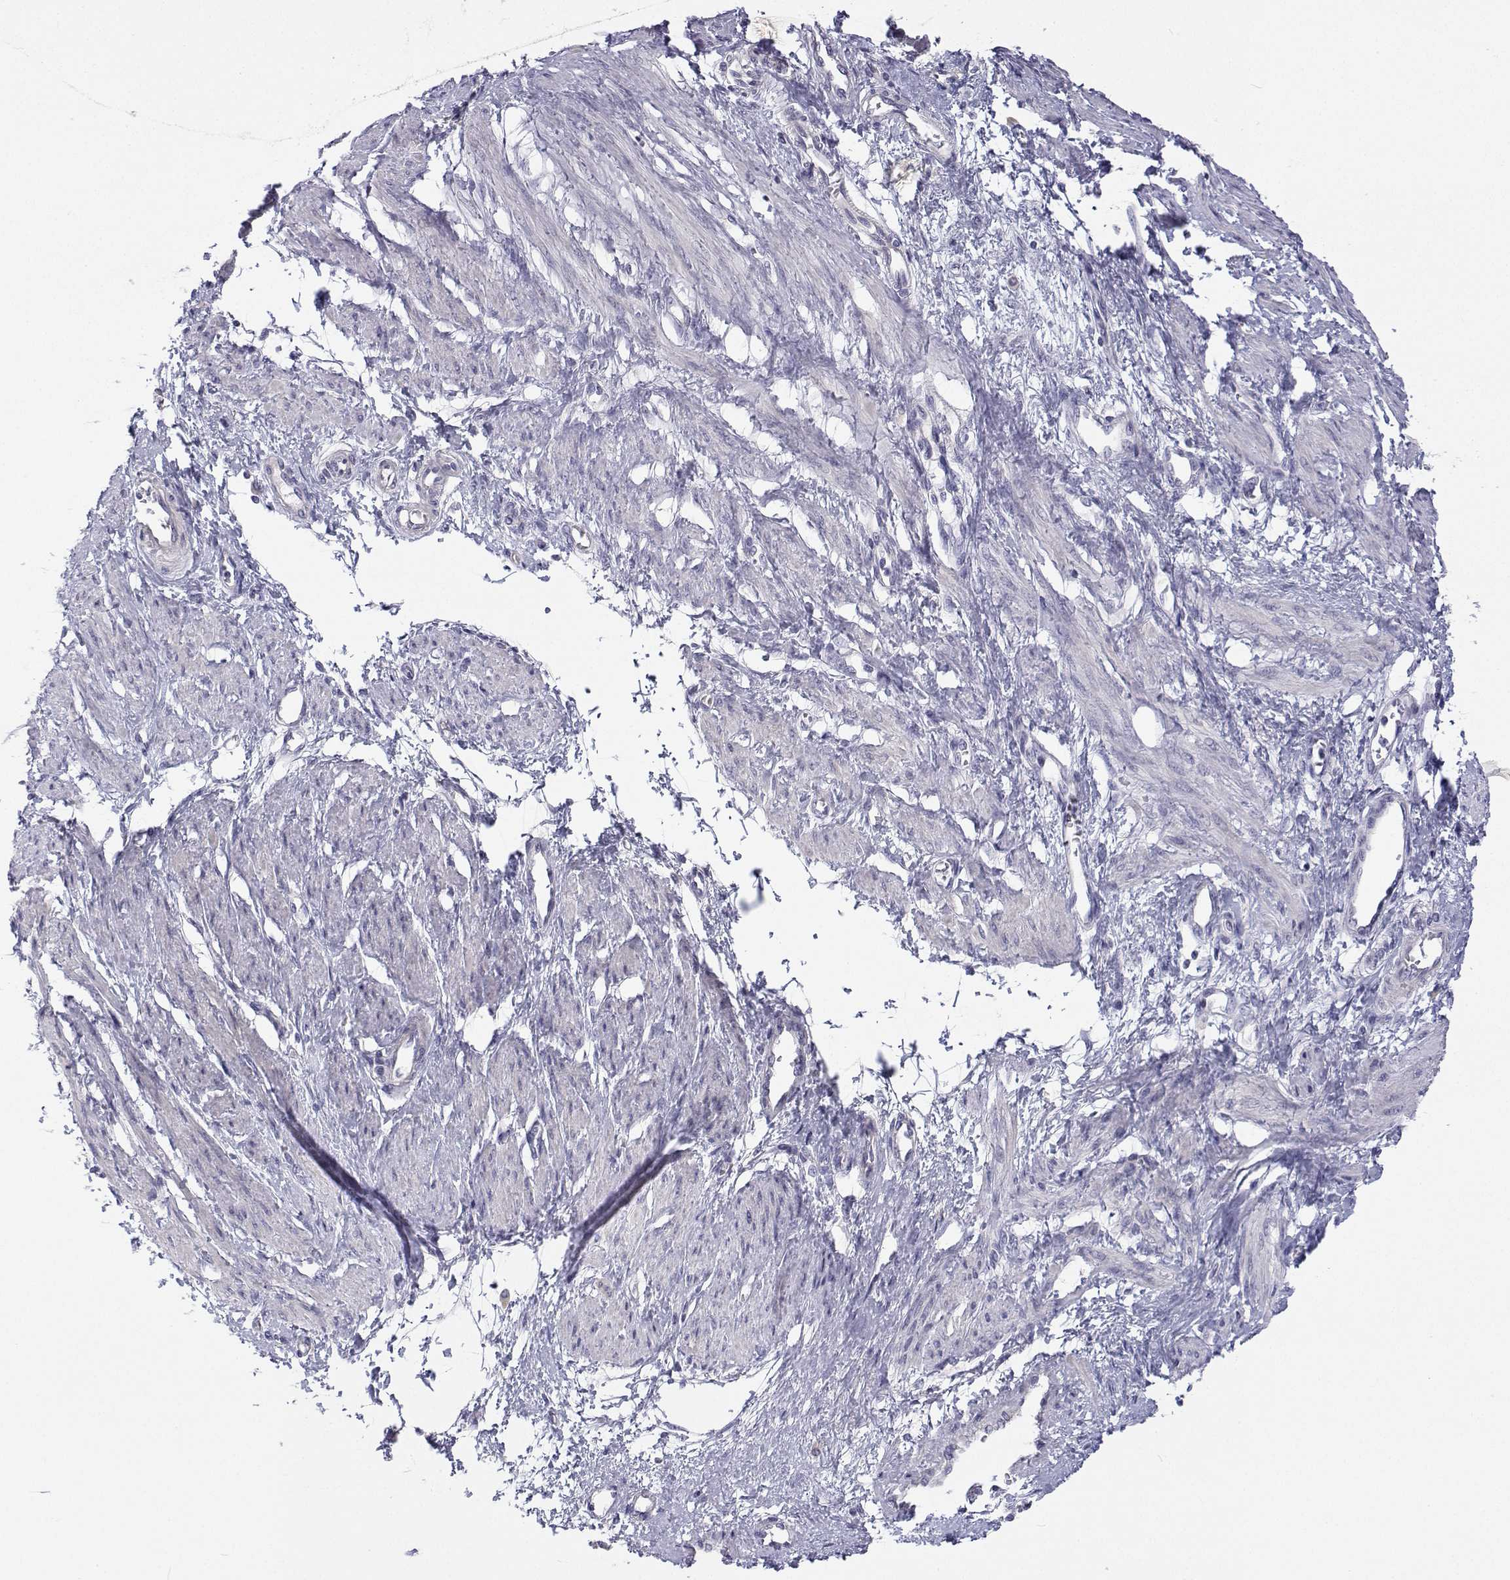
{"staining": {"intensity": "negative", "quantity": "none", "location": "none"}, "tissue": "smooth muscle", "cell_type": "Smooth muscle cells", "image_type": "normal", "snomed": [{"axis": "morphology", "description": "Normal tissue, NOS"}, {"axis": "topography", "description": "Smooth muscle"}, {"axis": "topography", "description": "Uterus"}], "caption": "High magnification brightfield microscopy of benign smooth muscle stained with DAB (brown) and counterstained with hematoxylin (blue): smooth muscle cells show no significant positivity.", "gene": "ANKRD65", "patient": {"sex": "female", "age": 39}}